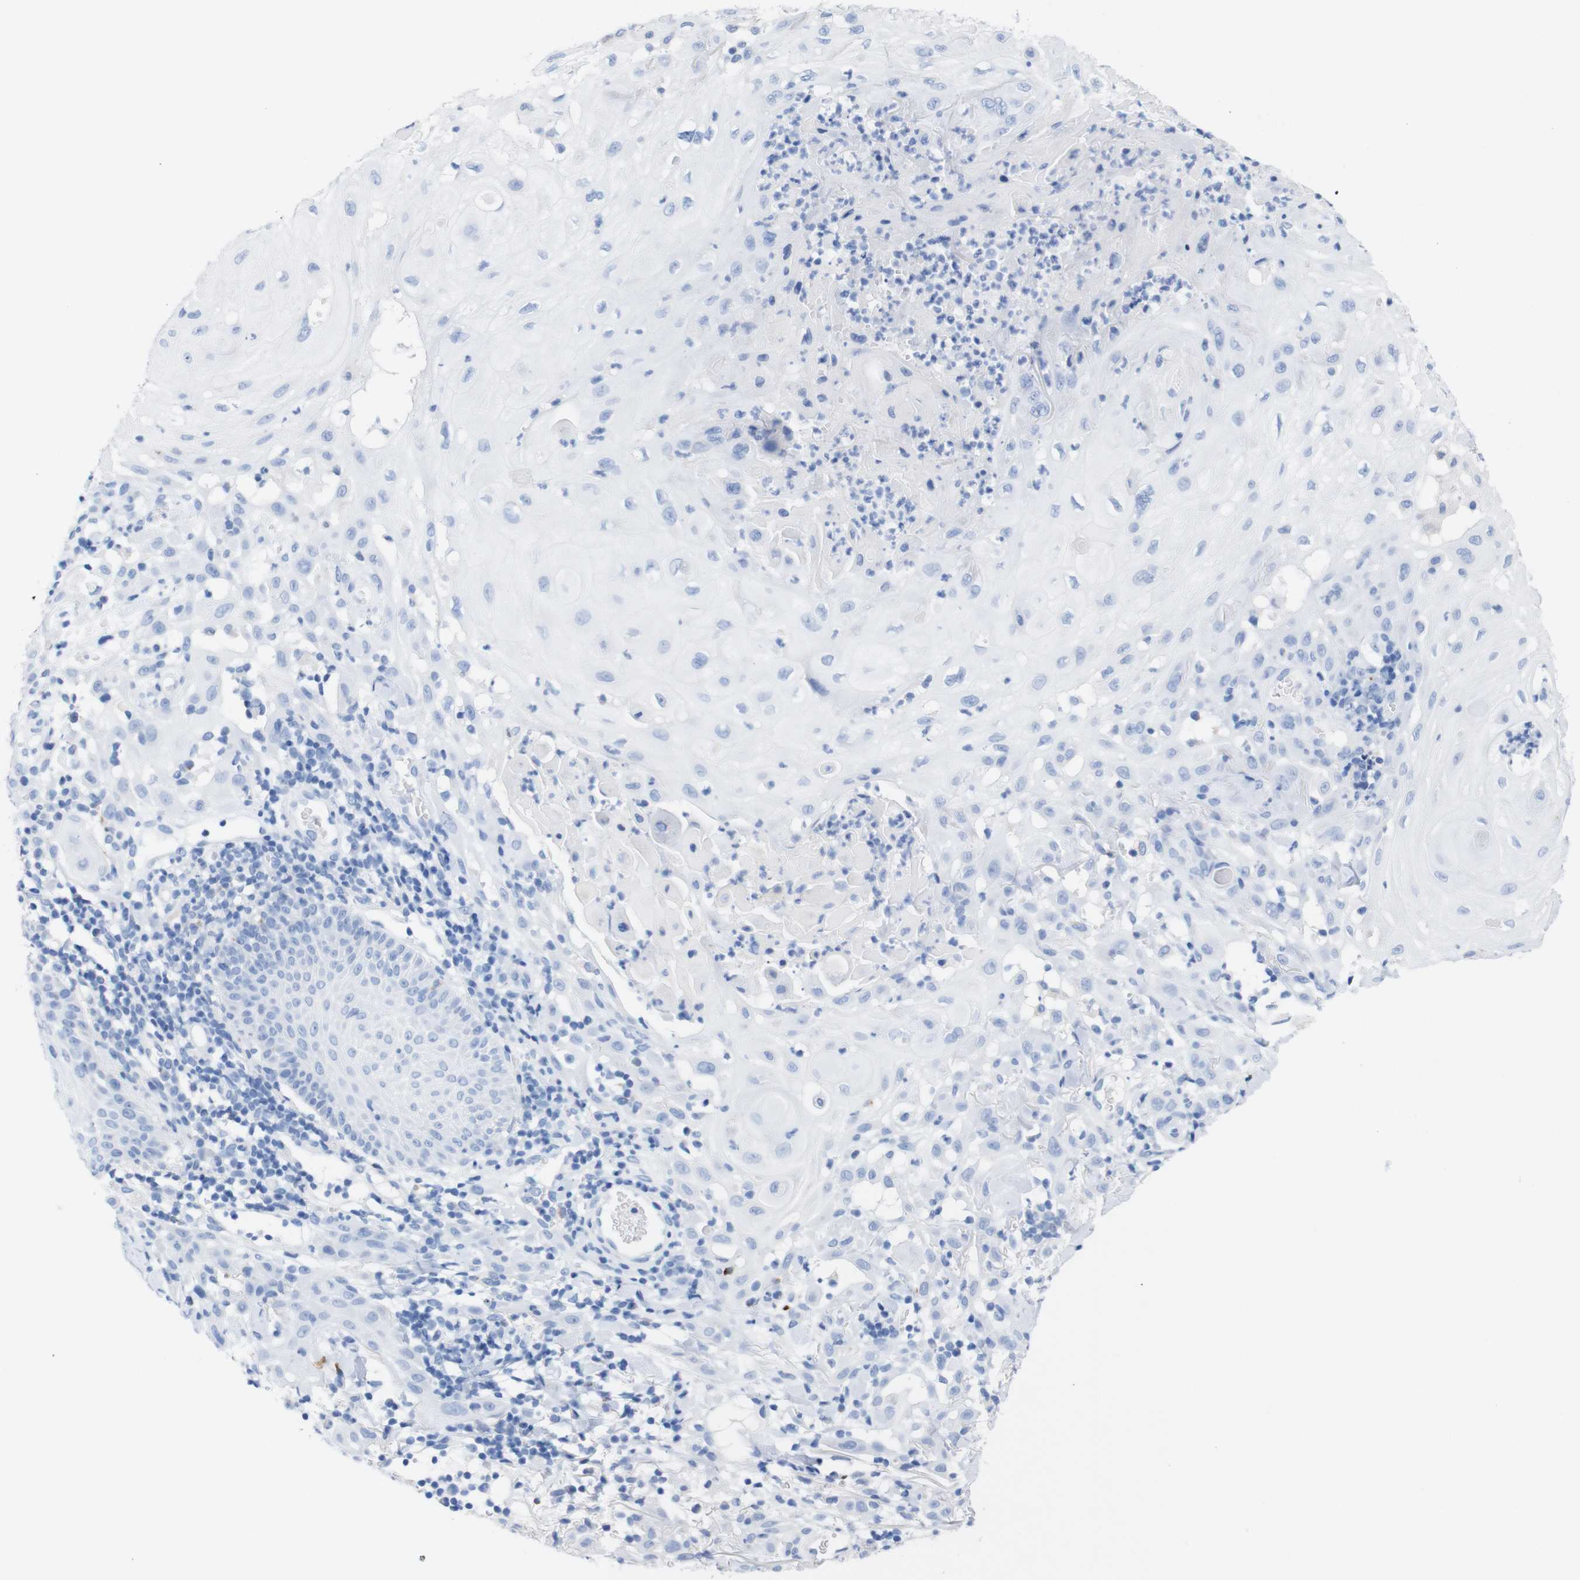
{"staining": {"intensity": "negative", "quantity": "none", "location": "none"}, "tissue": "skin cancer", "cell_type": "Tumor cells", "image_type": "cancer", "snomed": [{"axis": "morphology", "description": "Squamous cell carcinoma, NOS"}, {"axis": "topography", "description": "Skin"}], "caption": "High power microscopy photomicrograph of an IHC image of skin cancer, revealing no significant expression in tumor cells.", "gene": "LAG3", "patient": {"sex": "male", "age": 24}}